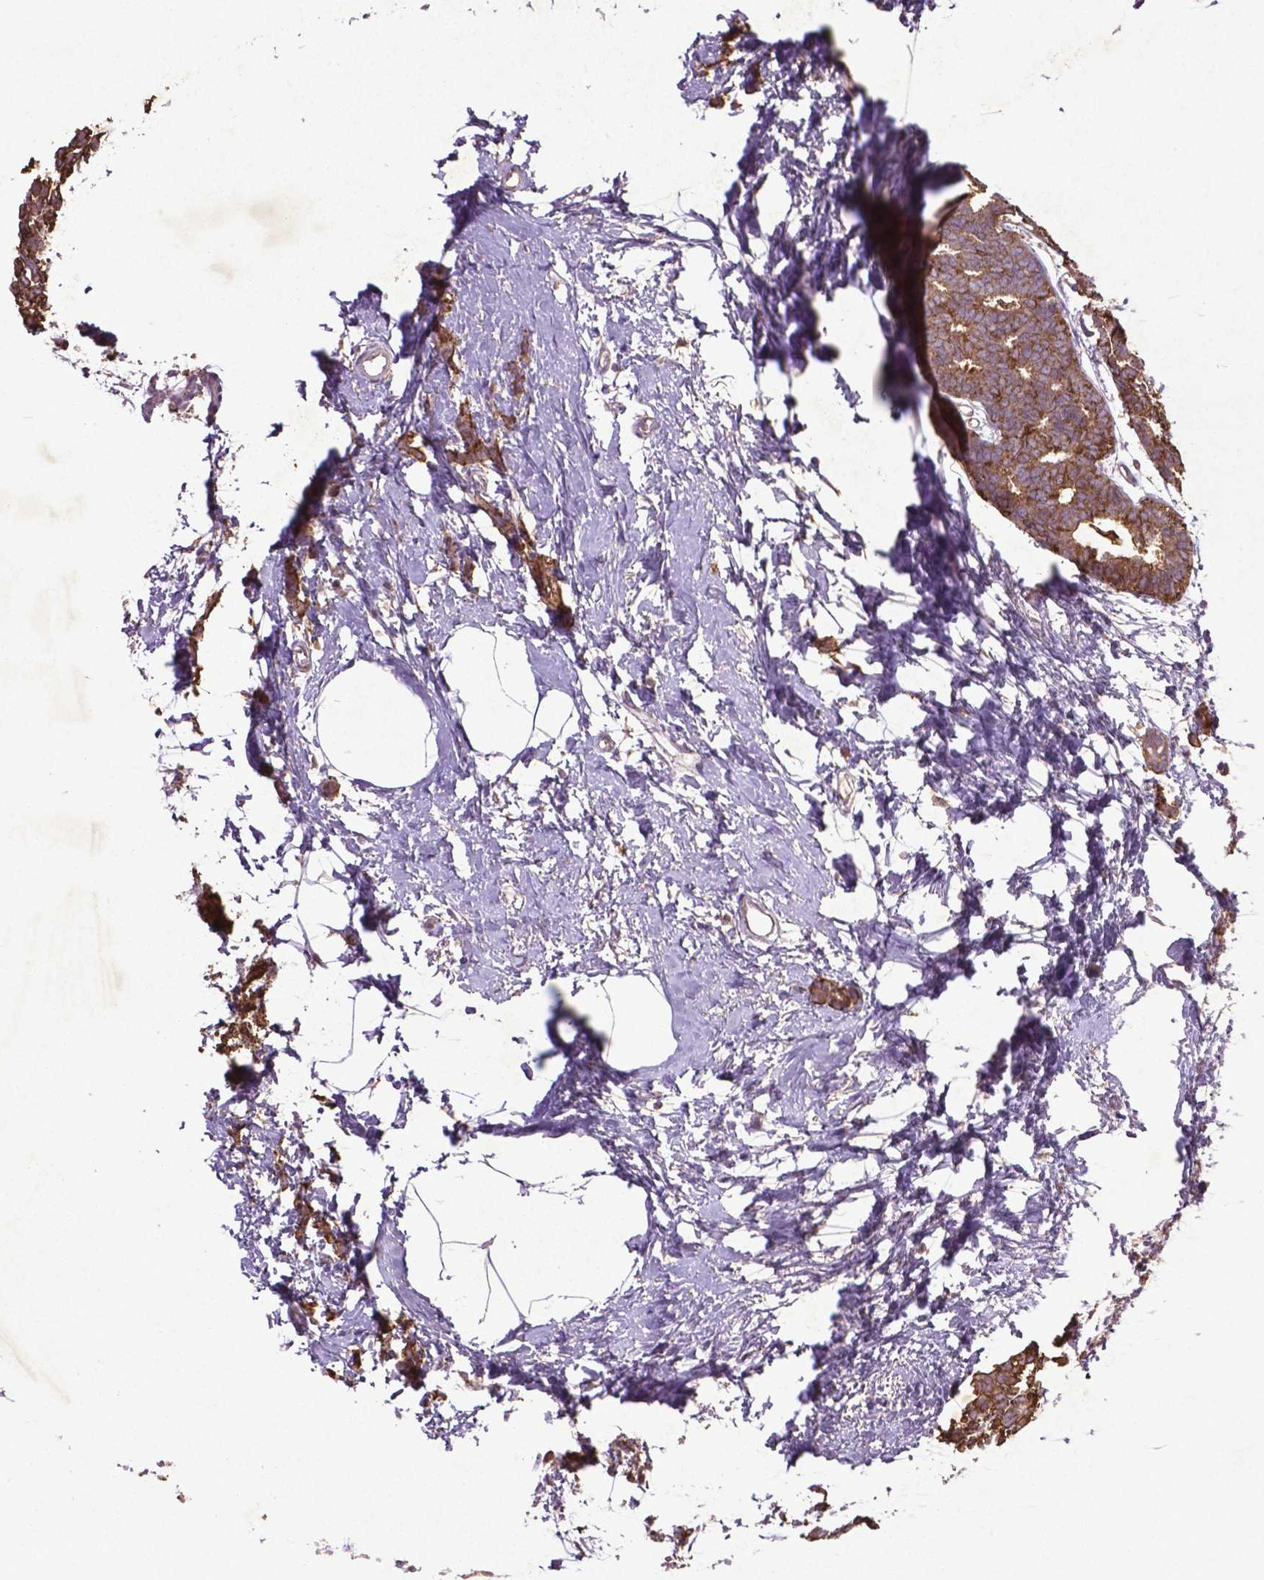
{"staining": {"intensity": "moderate", "quantity": ">75%", "location": "cytoplasmic/membranous"}, "tissue": "breast cancer", "cell_type": "Tumor cells", "image_type": "cancer", "snomed": [{"axis": "morphology", "description": "Duct carcinoma"}, {"axis": "topography", "description": "Breast"}], "caption": "Immunohistochemistry (IHC) image of breast cancer stained for a protein (brown), which displays medium levels of moderate cytoplasmic/membranous staining in about >75% of tumor cells.", "gene": "MTOR", "patient": {"sex": "female", "age": 40}}